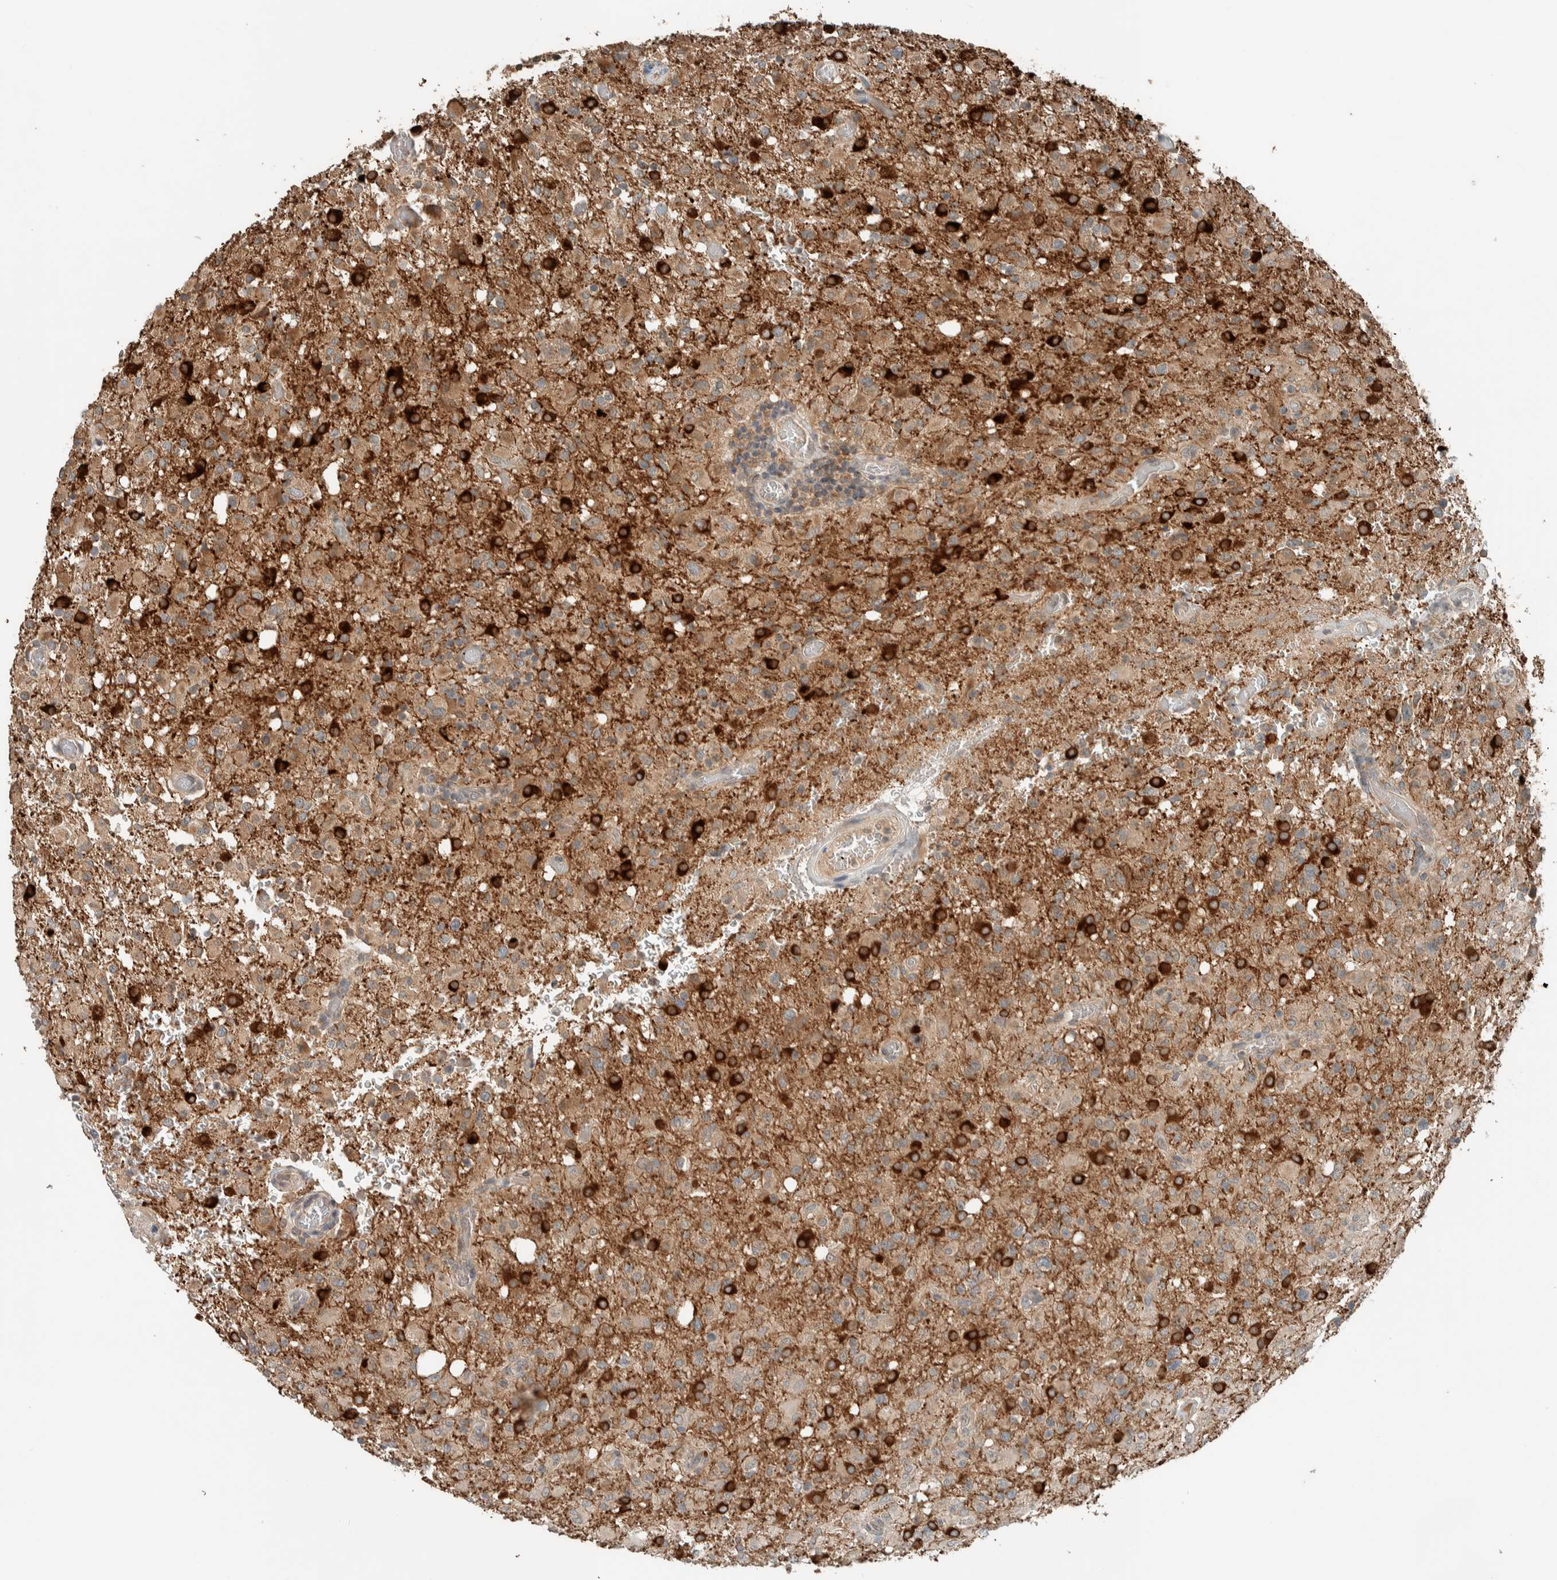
{"staining": {"intensity": "moderate", "quantity": "25%-75%", "location": "cytoplasmic/membranous"}, "tissue": "glioma", "cell_type": "Tumor cells", "image_type": "cancer", "snomed": [{"axis": "morphology", "description": "Glioma, malignant, High grade"}, {"axis": "topography", "description": "Brain"}], "caption": "This photomicrograph demonstrates IHC staining of glioma, with medium moderate cytoplasmic/membranous staining in about 25%-75% of tumor cells.", "gene": "NBR1", "patient": {"sex": "female", "age": 57}}